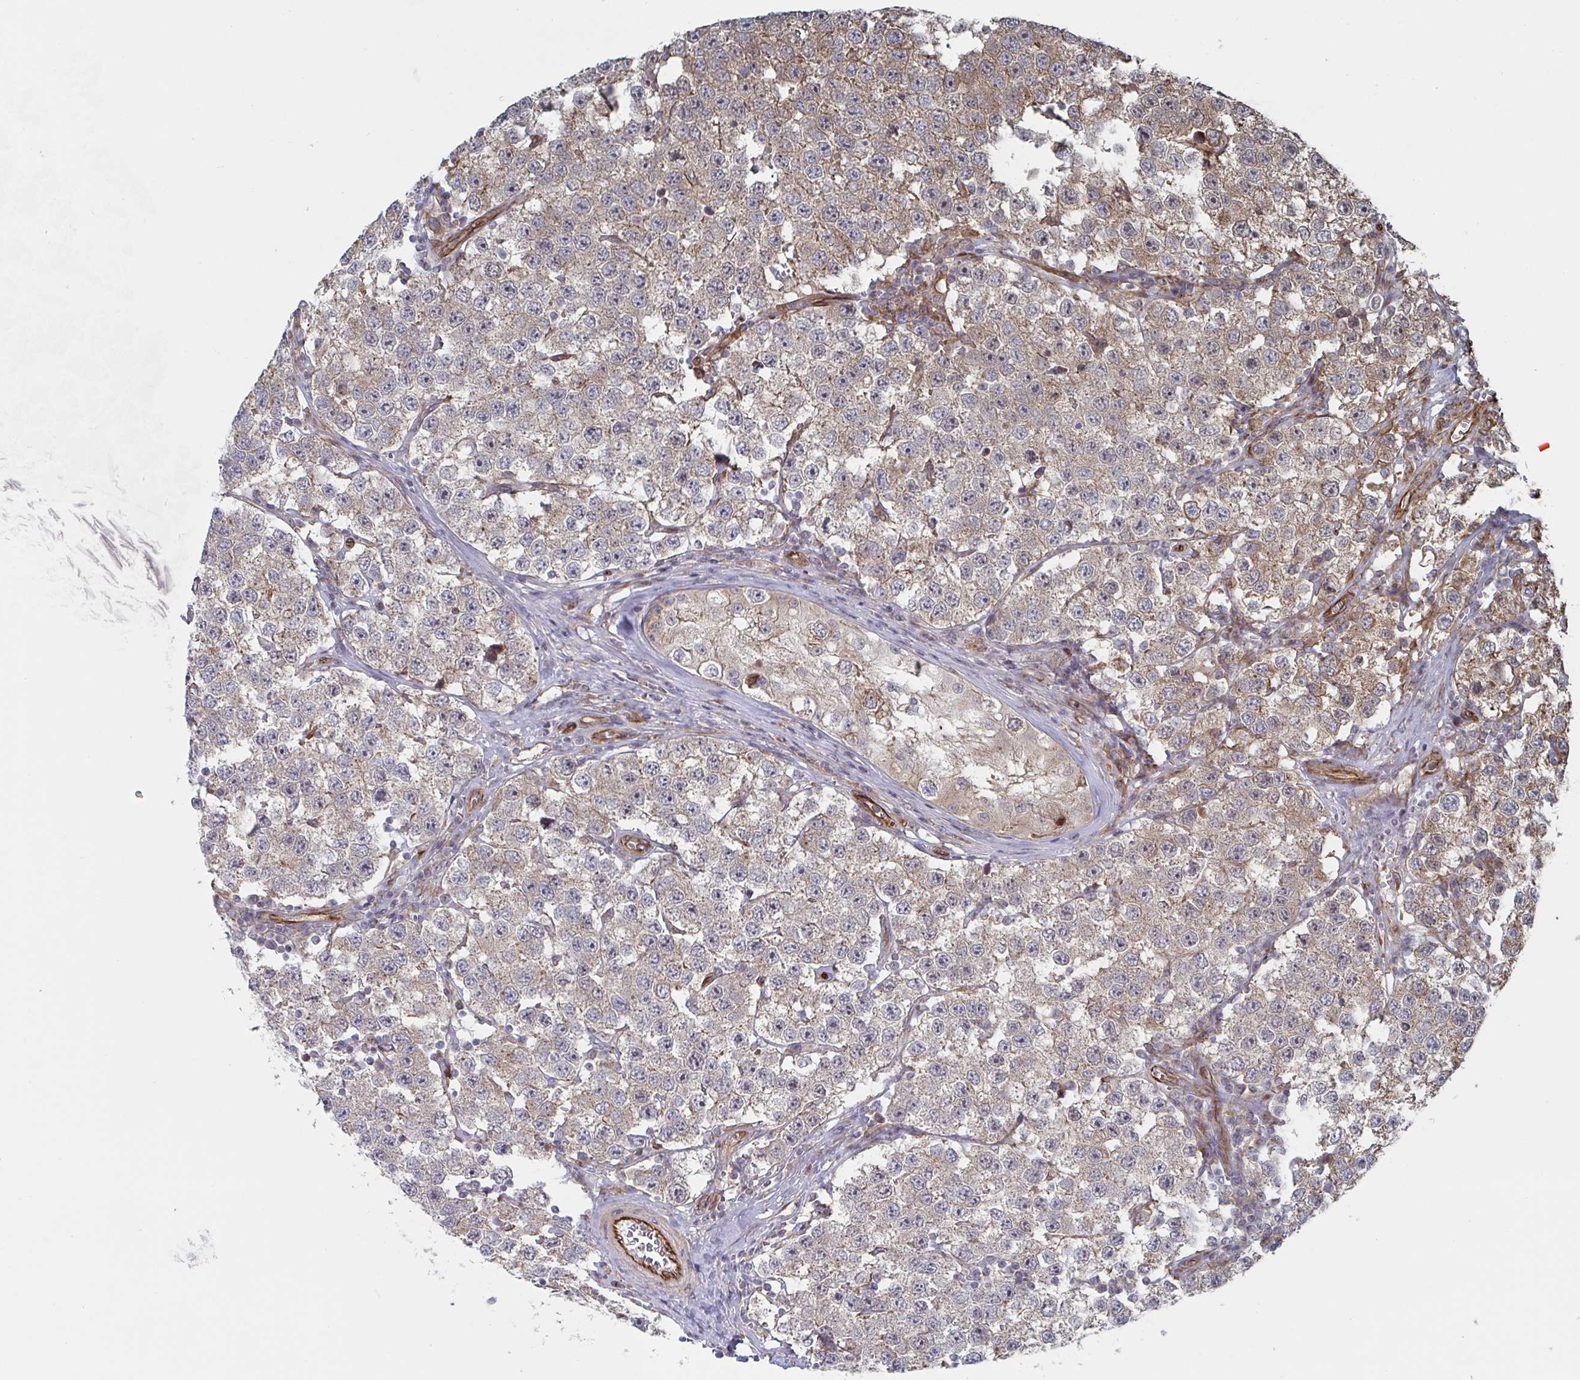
{"staining": {"intensity": "weak", "quantity": "<25%", "location": "cytoplasmic/membranous"}, "tissue": "testis cancer", "cell_type": "Tumor cells", "image_type": "cancer", "snomed": [{"axis": "morphology", "description": "Seminoma, NOS"}, {"axis": "topography", "description": "Testis"}], "caption": "An immunohistochemistry (IHC) photomicrograph of testis cancer (seminoma) is shown. There is no staining in tumor cells of testis cancer (seminoma).", "gene": "DVL3", "patient": {"sex": "male", "age": 34}}